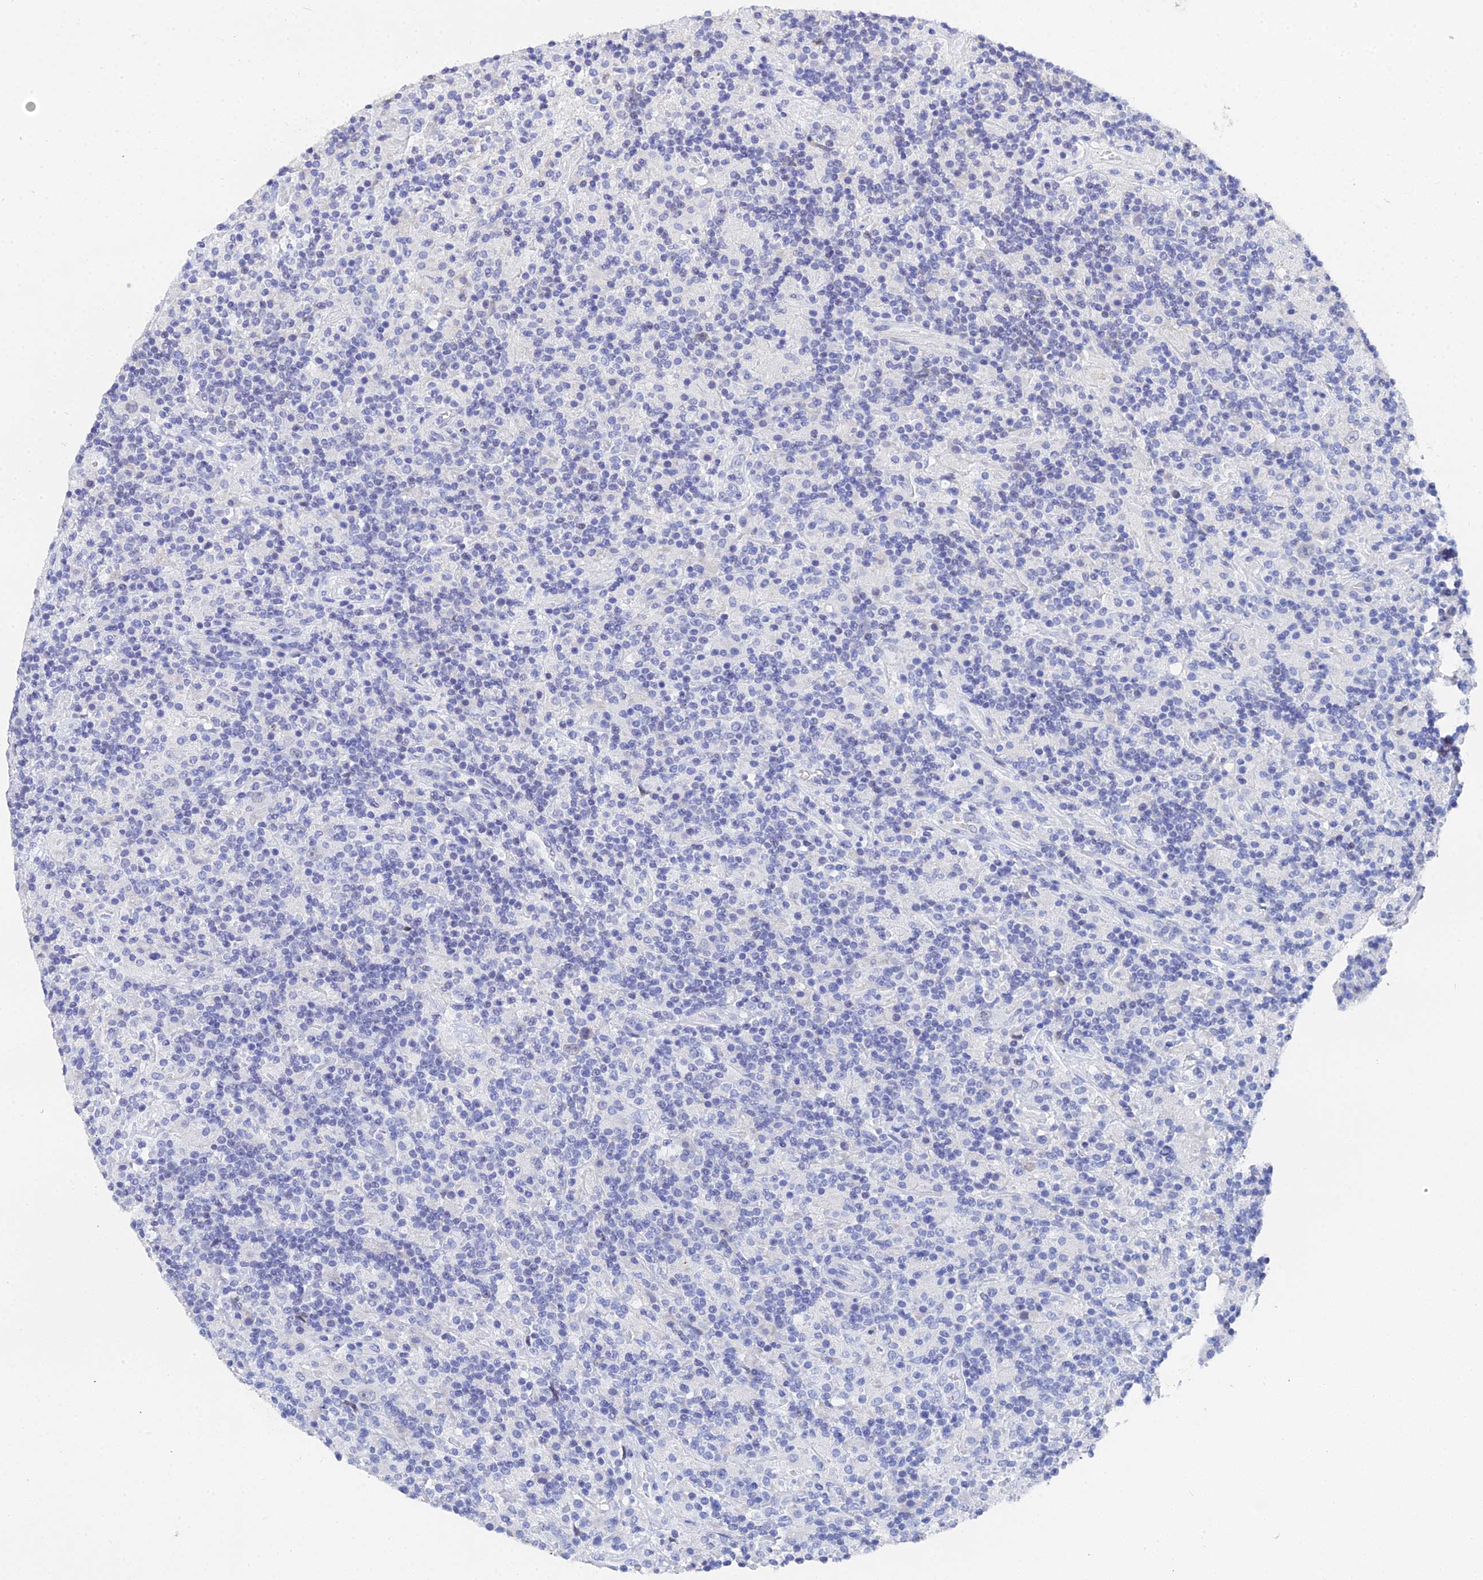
{"staining": {"intensity": "negative", "quantity": "none", "location": "none"}, "tissue": "lymphoma", "cell_type": "Tumor cells", "image_type": "cancer", "snomed": [{"axis": "morphology", "description": "Hodgkin's disease, NOS"}, {"axis": "topography", "description": "Lymph node"}], "caption": "The immunohistochemistry (IHC) photomicrograph has no significant staining in tumor cells of Hodgkin's disease tissue.", "gene": "OCM", "patient": {"sex": "male", "age": 70}}